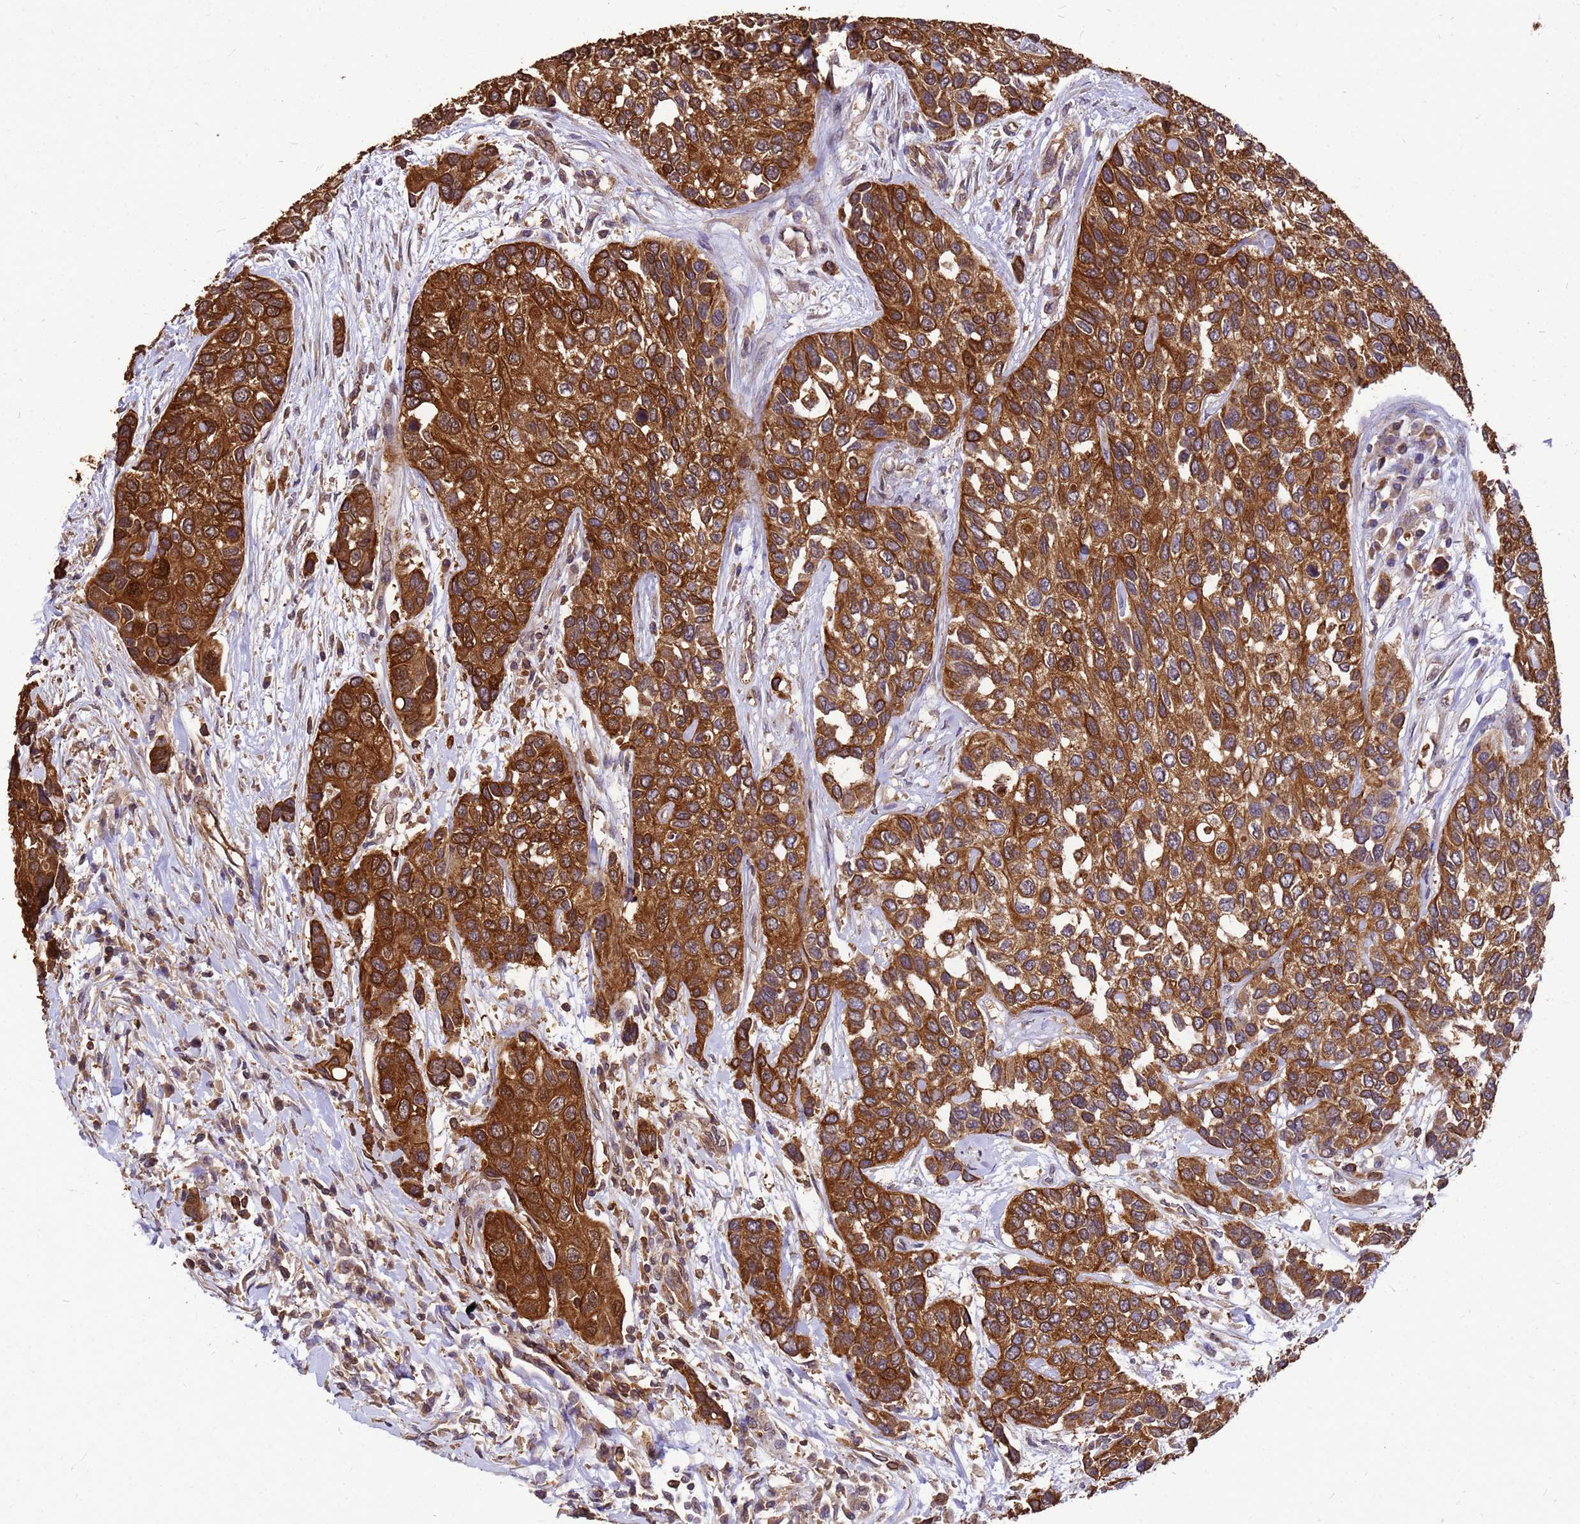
{"staining": {"intensity": "strong", "quantity": ">75%", "location": "cytoplasmic/membranous"}, "tissue": "urothelial cancer", "cell_type": "Tumor cells", "image_type": "cancer", "snomed": [{"axis": "morphology", "description": "Normal tissue, NOS"}, {"axis": "morphology", "description": "Urothelial carcinoma, High grade"}, {"axis": "topography", "description": "Vascular tissue"}, {"axis": "topography", "description": "Urinary bladder"}], "caption": "Approximately >75% of tumor cells in human high-grade urothelial carcinoma exhibit strong cytoplasmic/membranous protein positivity as visualized by brown immunohistochemical staining.", "gene": "ZNF618", "patient": {"sex": "female", "age": 56}}